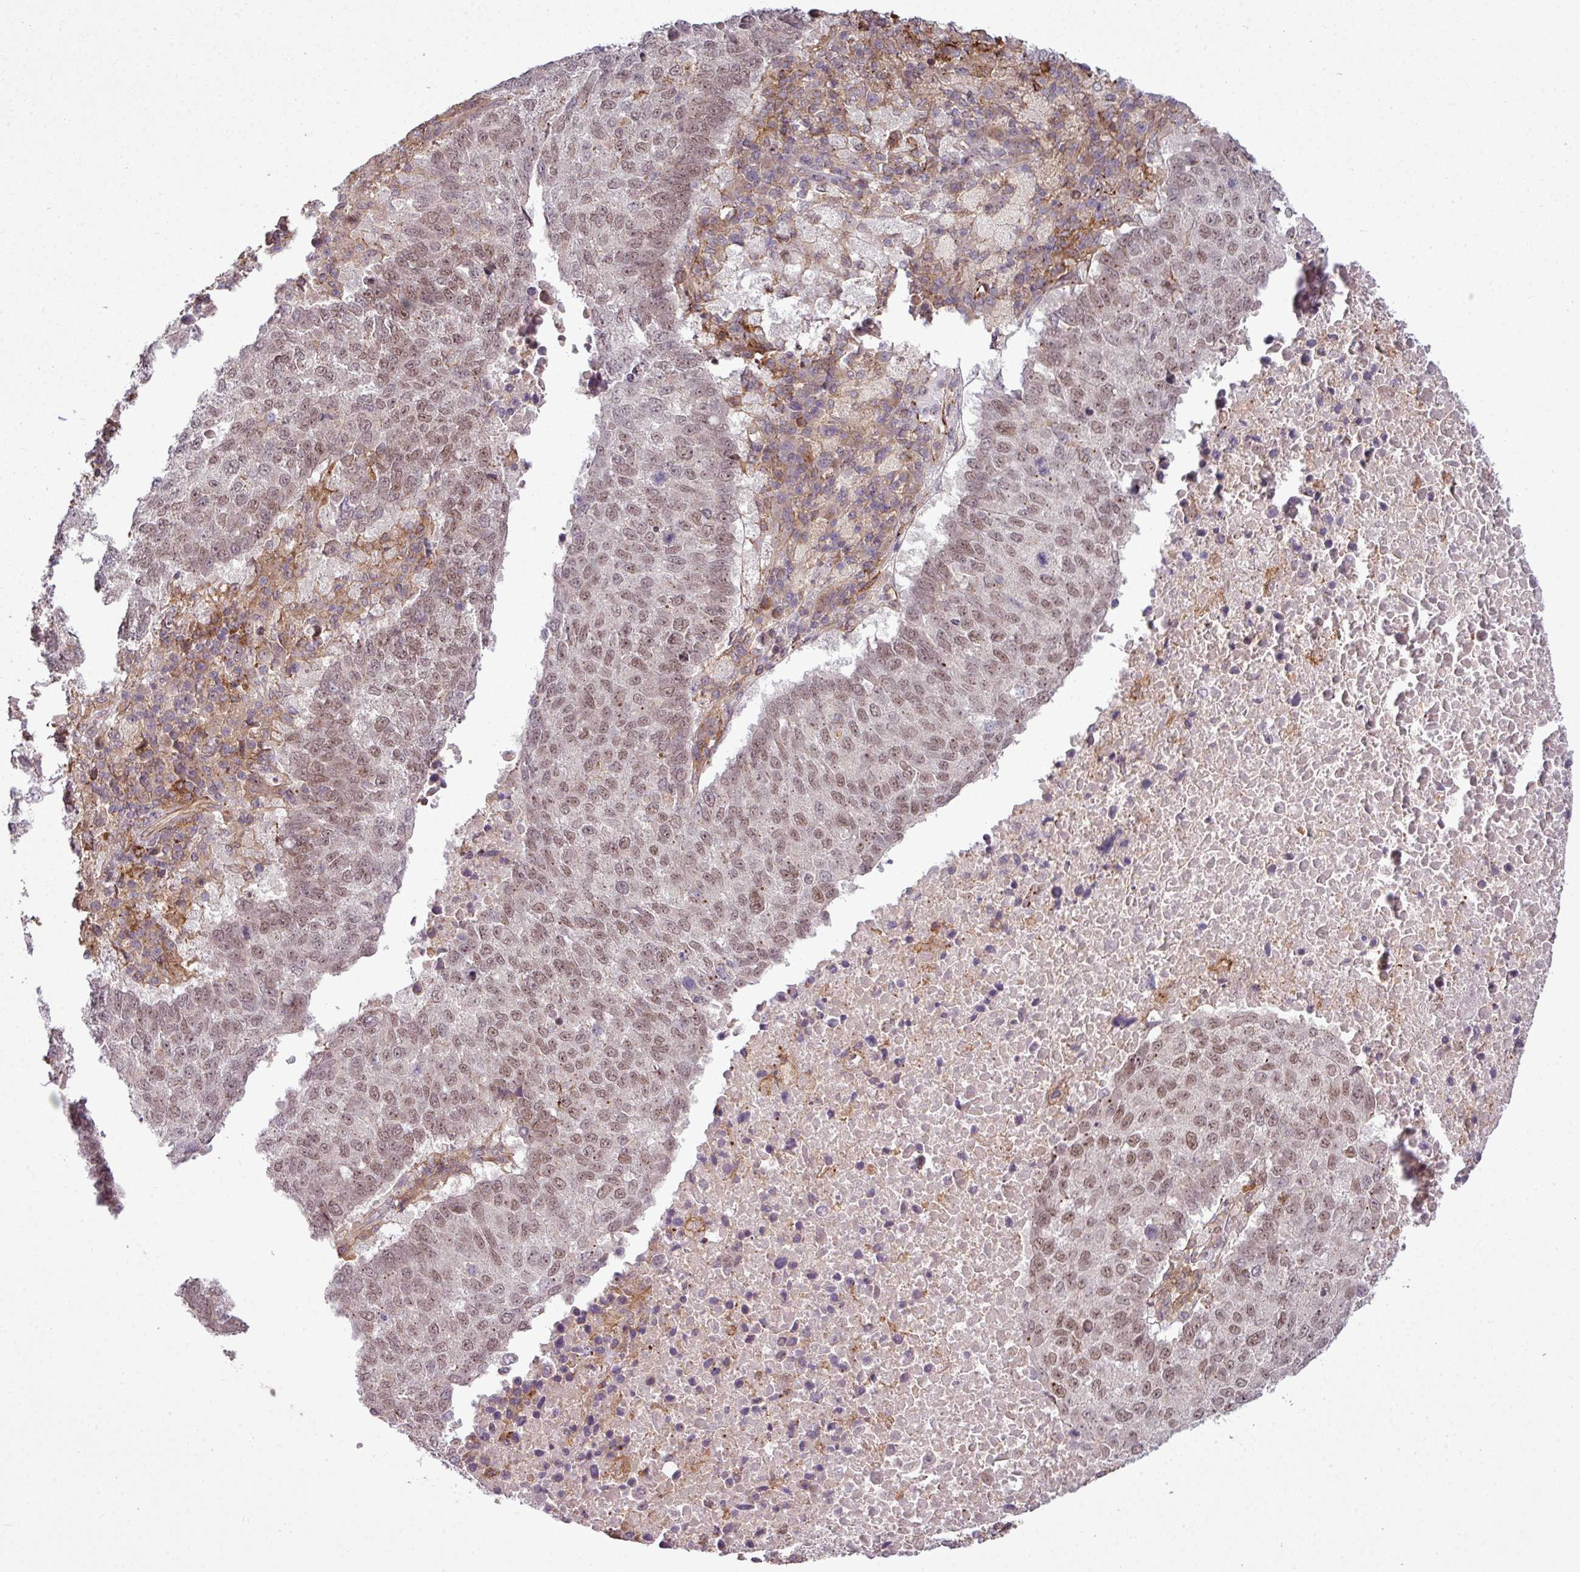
{"staining": {"intensity": "weak", "quantity": ">75%", "location": "nuclear"}, "tissue": "lung cancer", "cell_type": "Tumor cells", "image_type": "cancer", "snomed": [{"axis": "morphology", "description": "Squamous cell carcinoma, NOS"}, {"axis": "topography", "description": "Lung"}], "caption": "Squamous cell carcinoma (lung) stained for a protein exhibits weak nuclear positivity in tumor cells. The protein is shown in brown color, while the nuclei are stained blue.", "gene": "ZC2HC1C", "patient": {"sex": "male", "age": 73}}